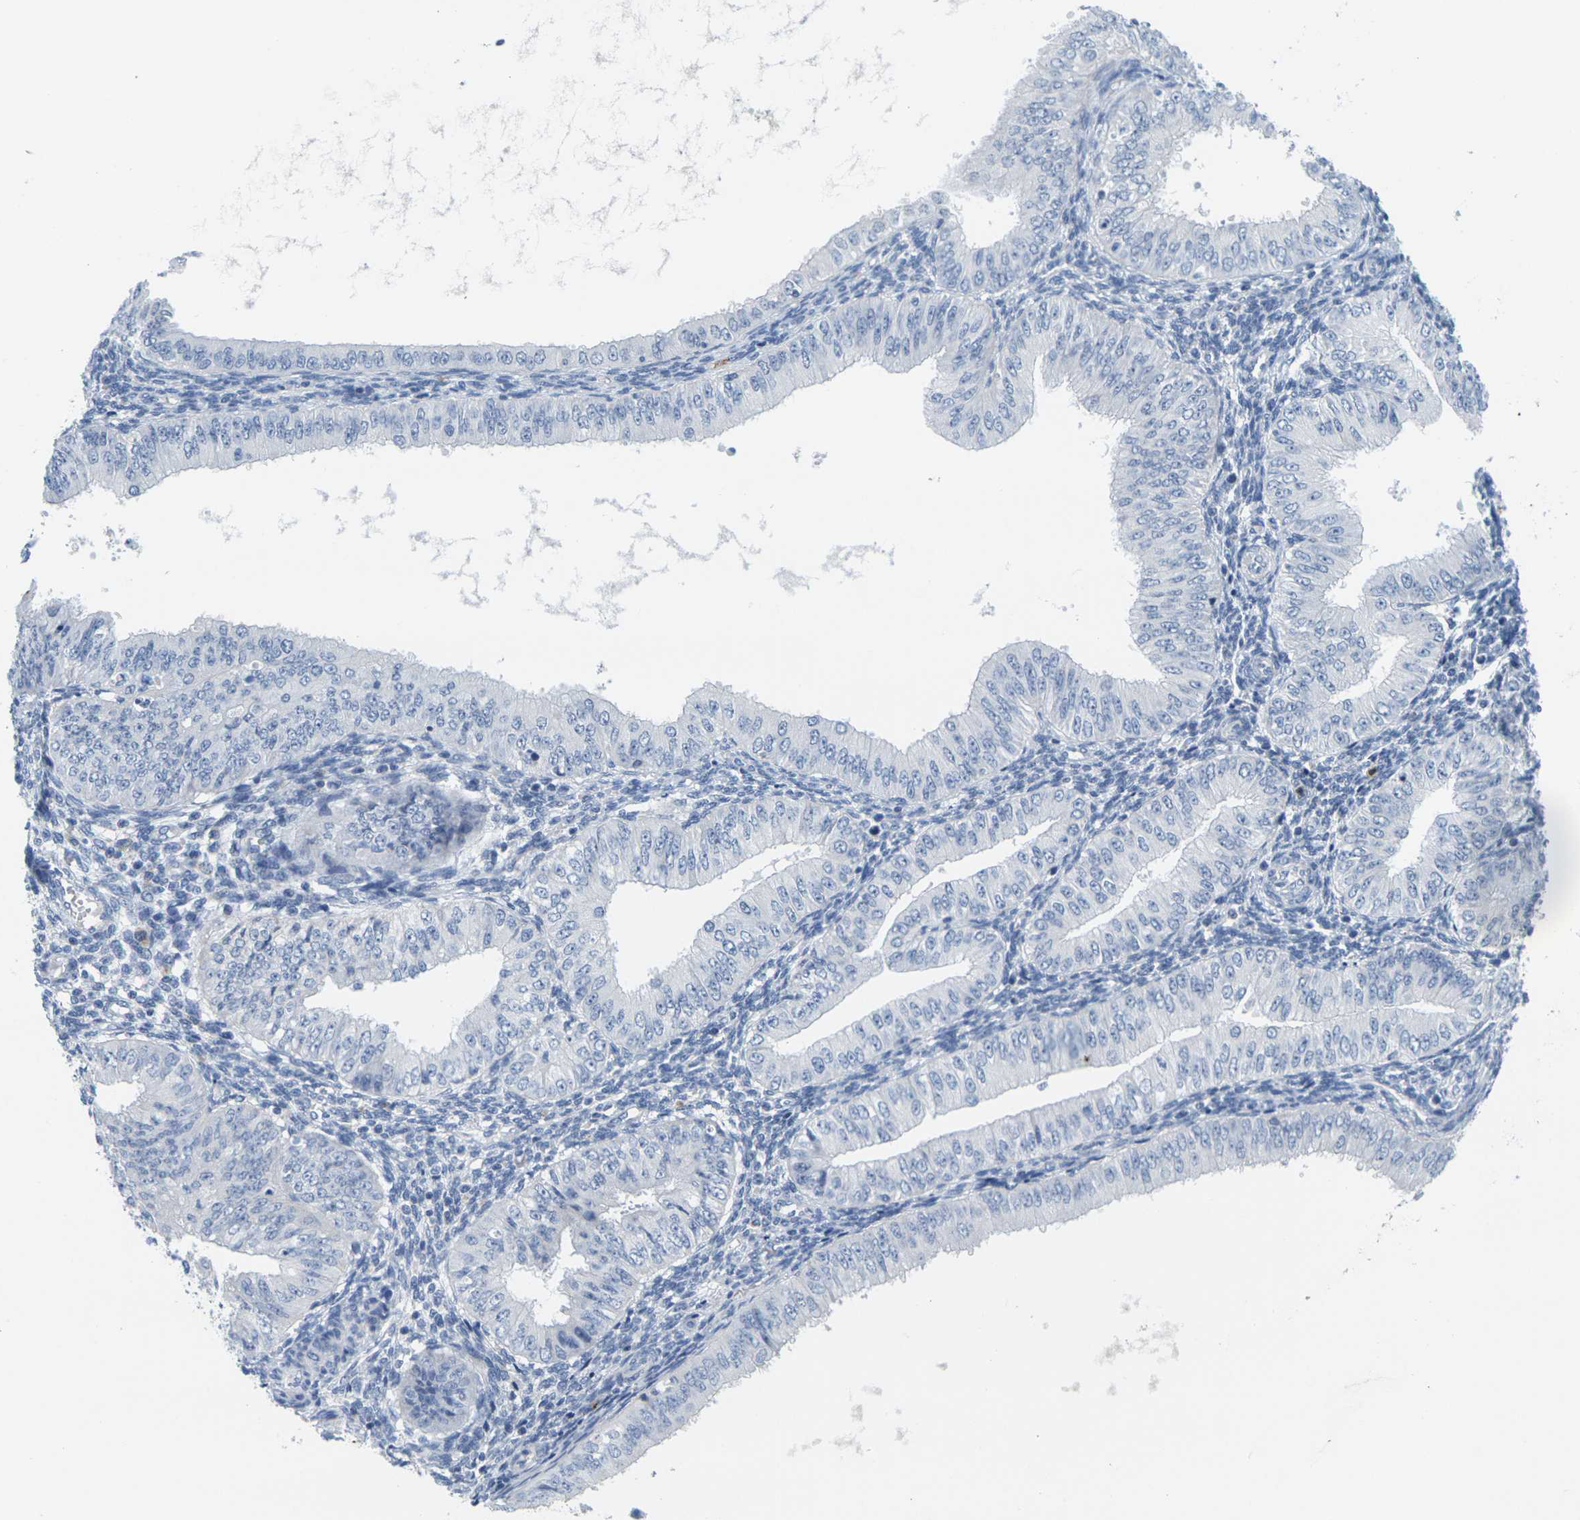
{"staining": {"intensity": "negative", "quantity": "none", "location": "none"}, "tissue": "endometrial cancer", "cell_type": "Tumor cells", "image_type": "cancer", "snomed": [{"axis": "morphology", "description": "Normal tissue, NOS"}, {"axis": "morphology", "description": "Adenocarcinoma, NOS"}, {"axis": "topography", "description": "Endometrium"}], "caption": "Histopathology image shows no protein positivity in tumor cells of endometrial cancer (adenocarcinoma) tissue.", "gene": "KLK5", "patient": {"sex": "female", "age": 53}}